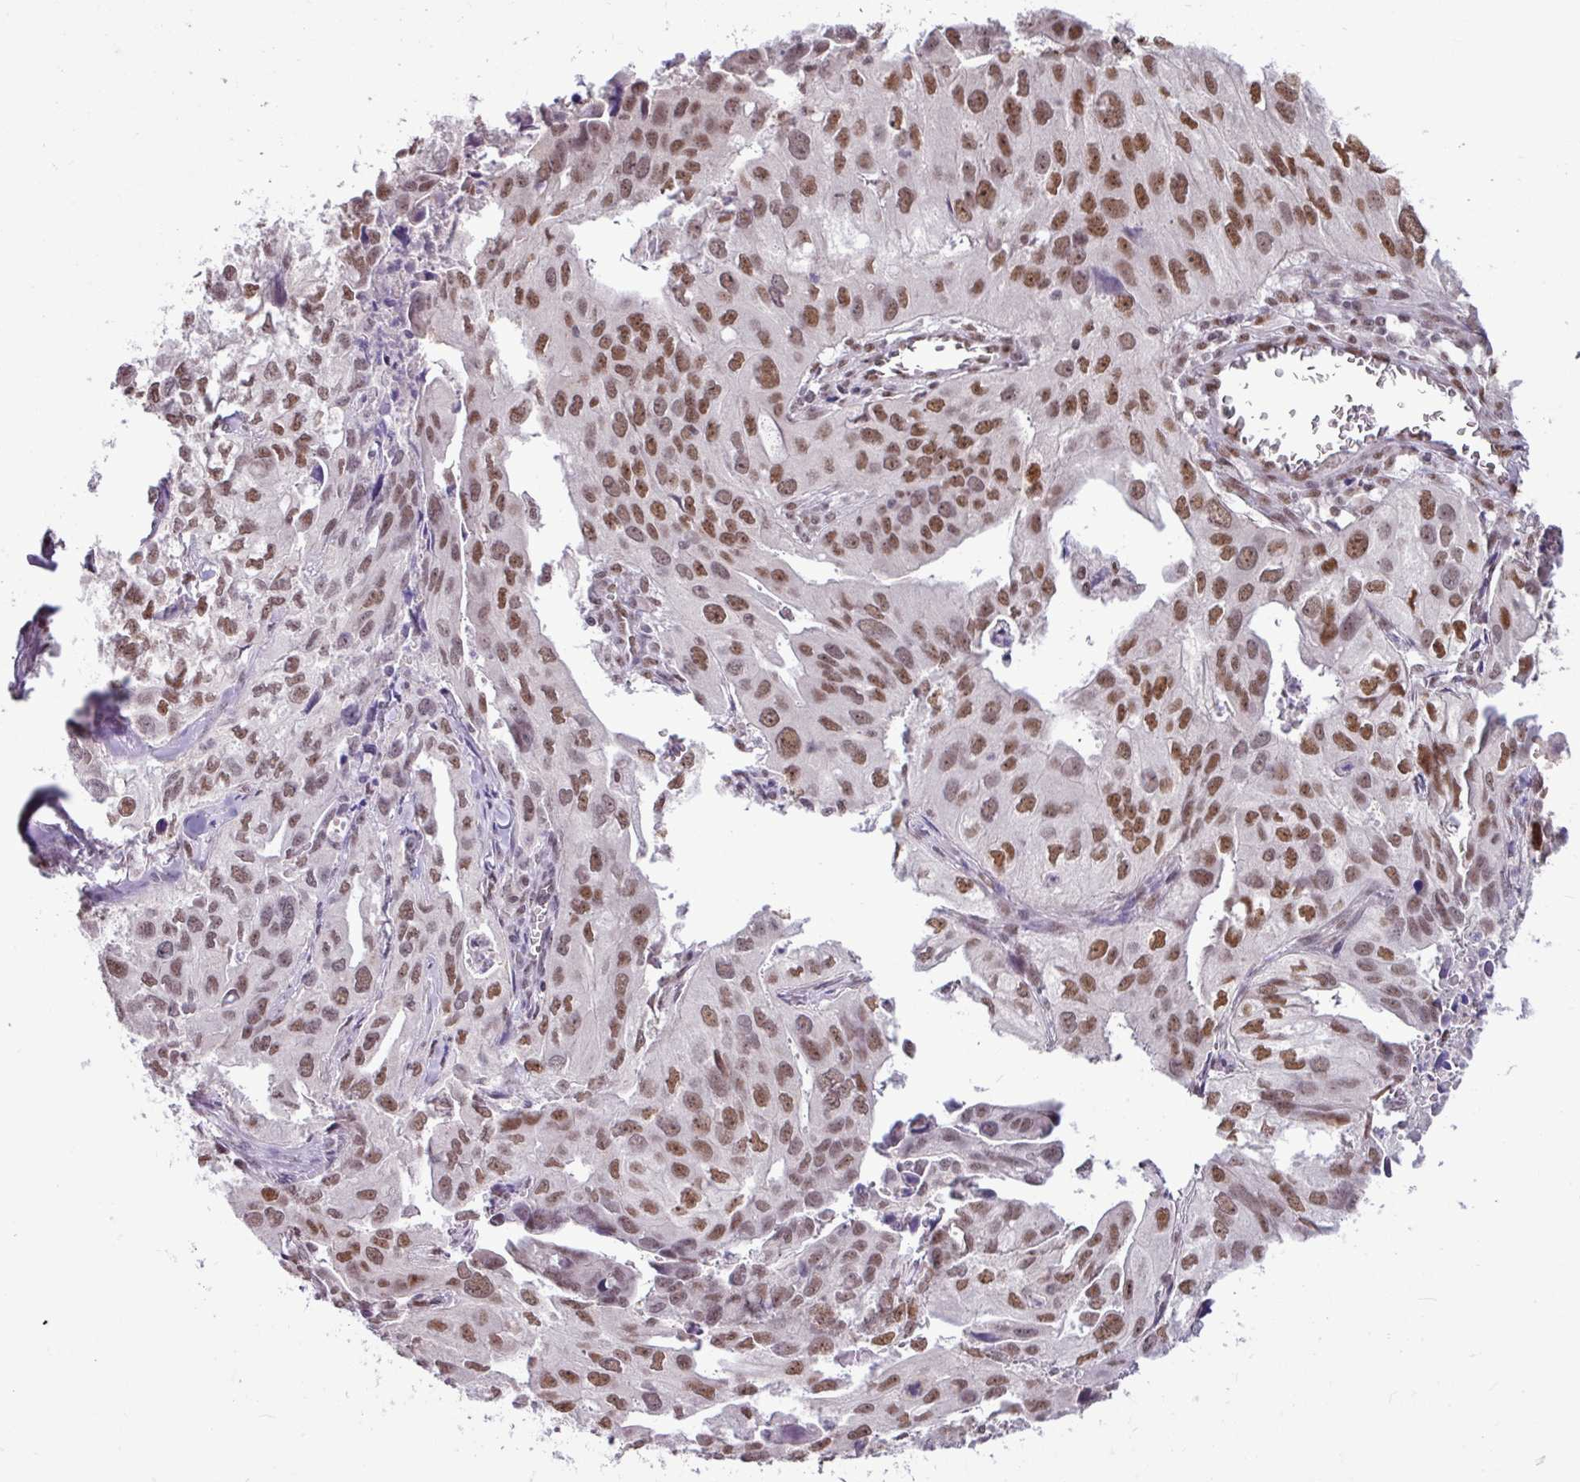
{"staining": {"intensity": "moderate", "quantity": ">75%", "location": "nuclear"}, "tissue": "lung cancer", "cell_type": "Tumor cells", "image_type": "cancer", "snomed": [{"axis": "morphology", "description": "Adenocarcinoma, NOS"}, {"axis": "topography", "description": "Lung"}], "caption": "The photomicrograph reveals a brown stain indicating the presence of a protein in the nuclear of tumor cells in adenocarcinoma (lung).", "gene": "TDG", "patient": {"sex": "male", "age": 48}}